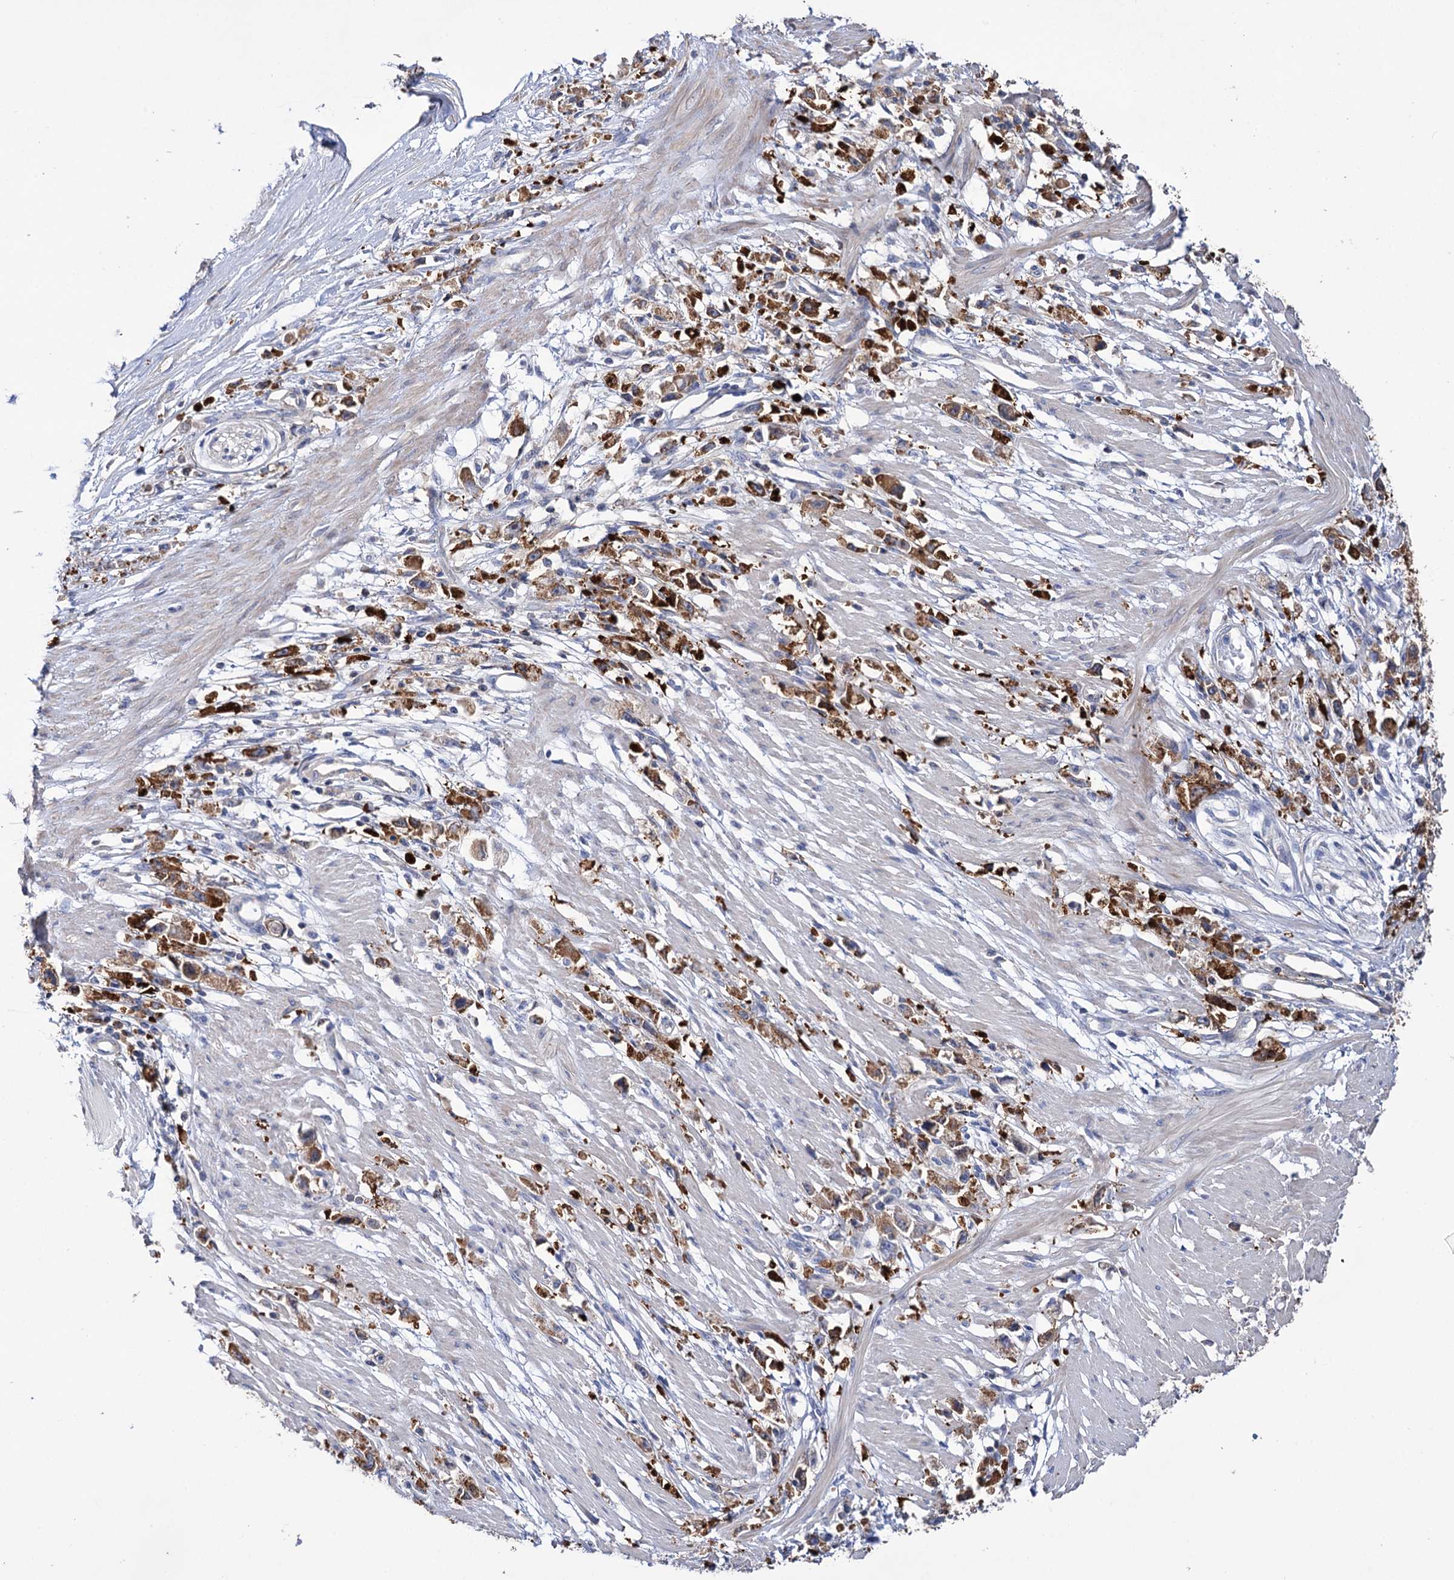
{"staining": {"intensity": "moderate", "quantity": ">75%", "location": "cytoplasmic/membranous"}, "tissue": "stomach cancer", "cell_type": "Tumor cells", "image_type": "cancer", "snomed": [{"axis": "morphology", "description": "Adenocarcinoma, NOS"}, {"axis": "topography", "description": "Stomach"}], "caption": "Moderate cytoplasmic/membranous expression for a protein is seen in about >75% of tumor cells of adenocarcinoma (stomach) using immunohistochemistry (IHC).", "gene": "BBS4", "patient": {"sex": "female", "age": 59}}